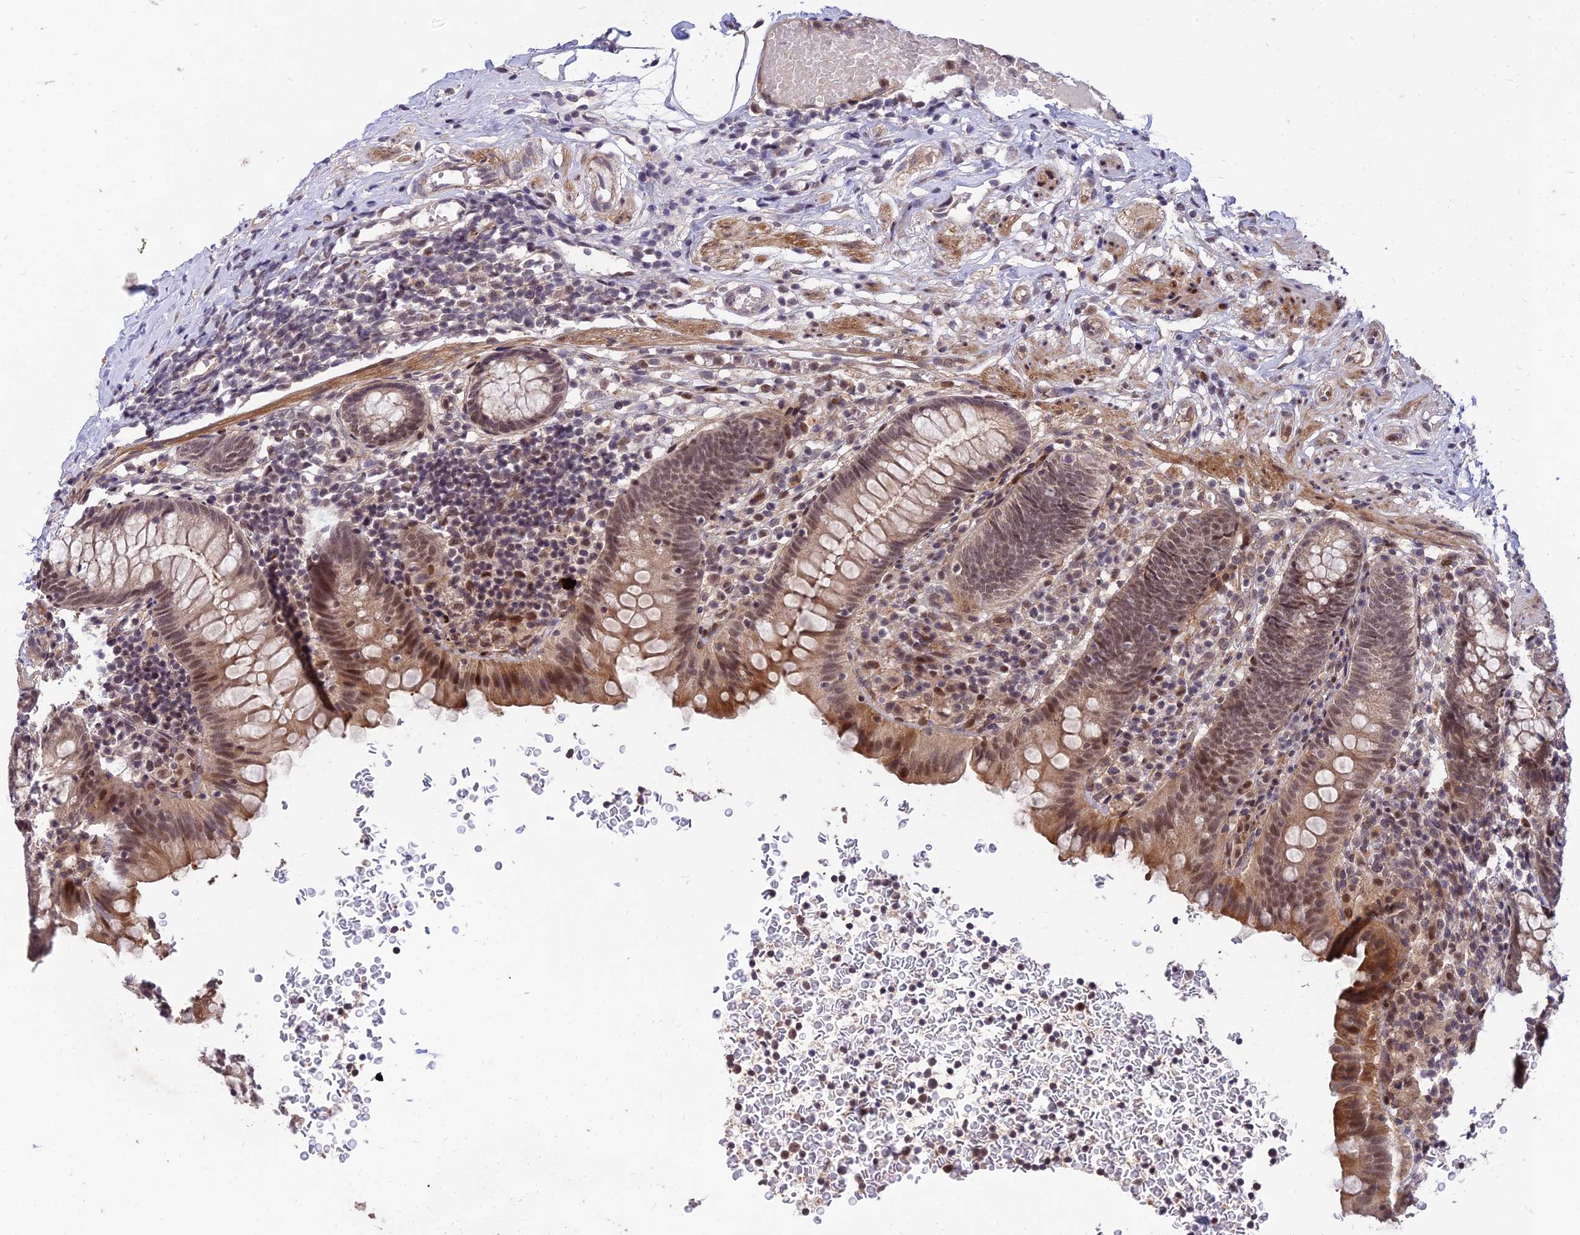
{"staining": {"intensity": "moderate", "quantity": ">75%", "location": "cytoplasmic/membranous,nuclear"}, "tissue": "appendix", "cell_type": "Glandular cells", "image_type": "normal", "snomed": [{"axis": "morphology", "description": "Normal tissue, NOS"}, {"axis": "topography", "description": "Appendix"}], "caption": "Immunohistochemistry (IHC) of benign human appendix shows medium levels of moderate cytoplasmic/membranous,nuclear positivity in about >75% of glandular cells.", "gene": "ZNF85", "patient": {"sex": "male", "age": 55}}